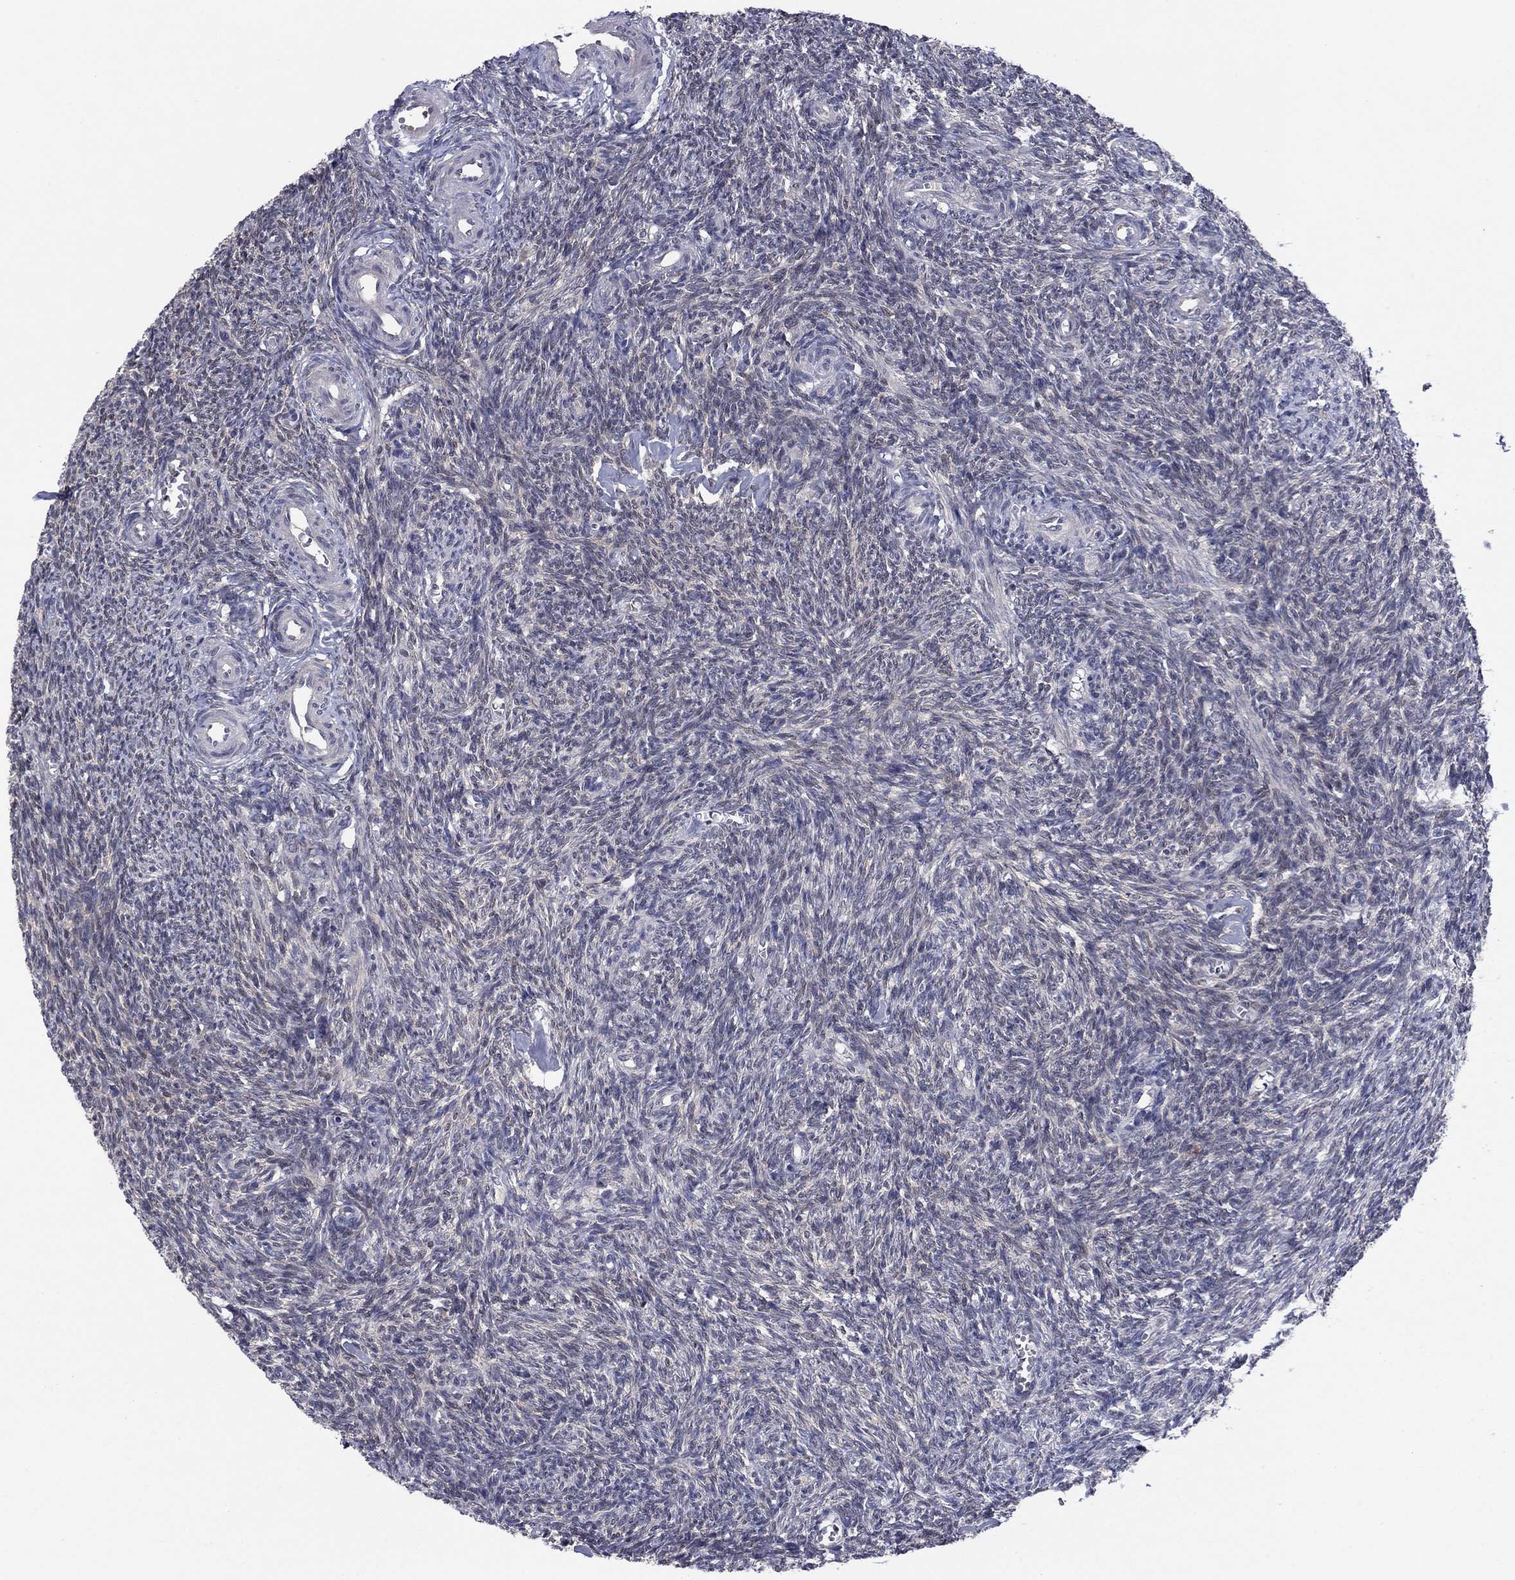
{"staining": {"intensity": "strong", "quantity": "25%-75%", "location": "cytoplasmic/membranous"}, "tissue": "ovary", "cell_type": "Follicle cells", "image_type": "normal", "snomed": [{"axis": "morphology", "description": "Normal tissue, NOS"}, {"axis": "topography", "description": "Ovary"}], "caption": "IHC staining of normal ovary, which reveals high levels of strong cytoplasmic/membranous positivity in approximately 25%-75% of follicle cells indicating strong cytoplasmic/membranous protein staining. The staining was performed using DAB (brown) for protein detection and nuclei were counterstained in hematoxylin (blue).", "gene": "GRHPR", "patient": {"sex": "female", "age": 27}}